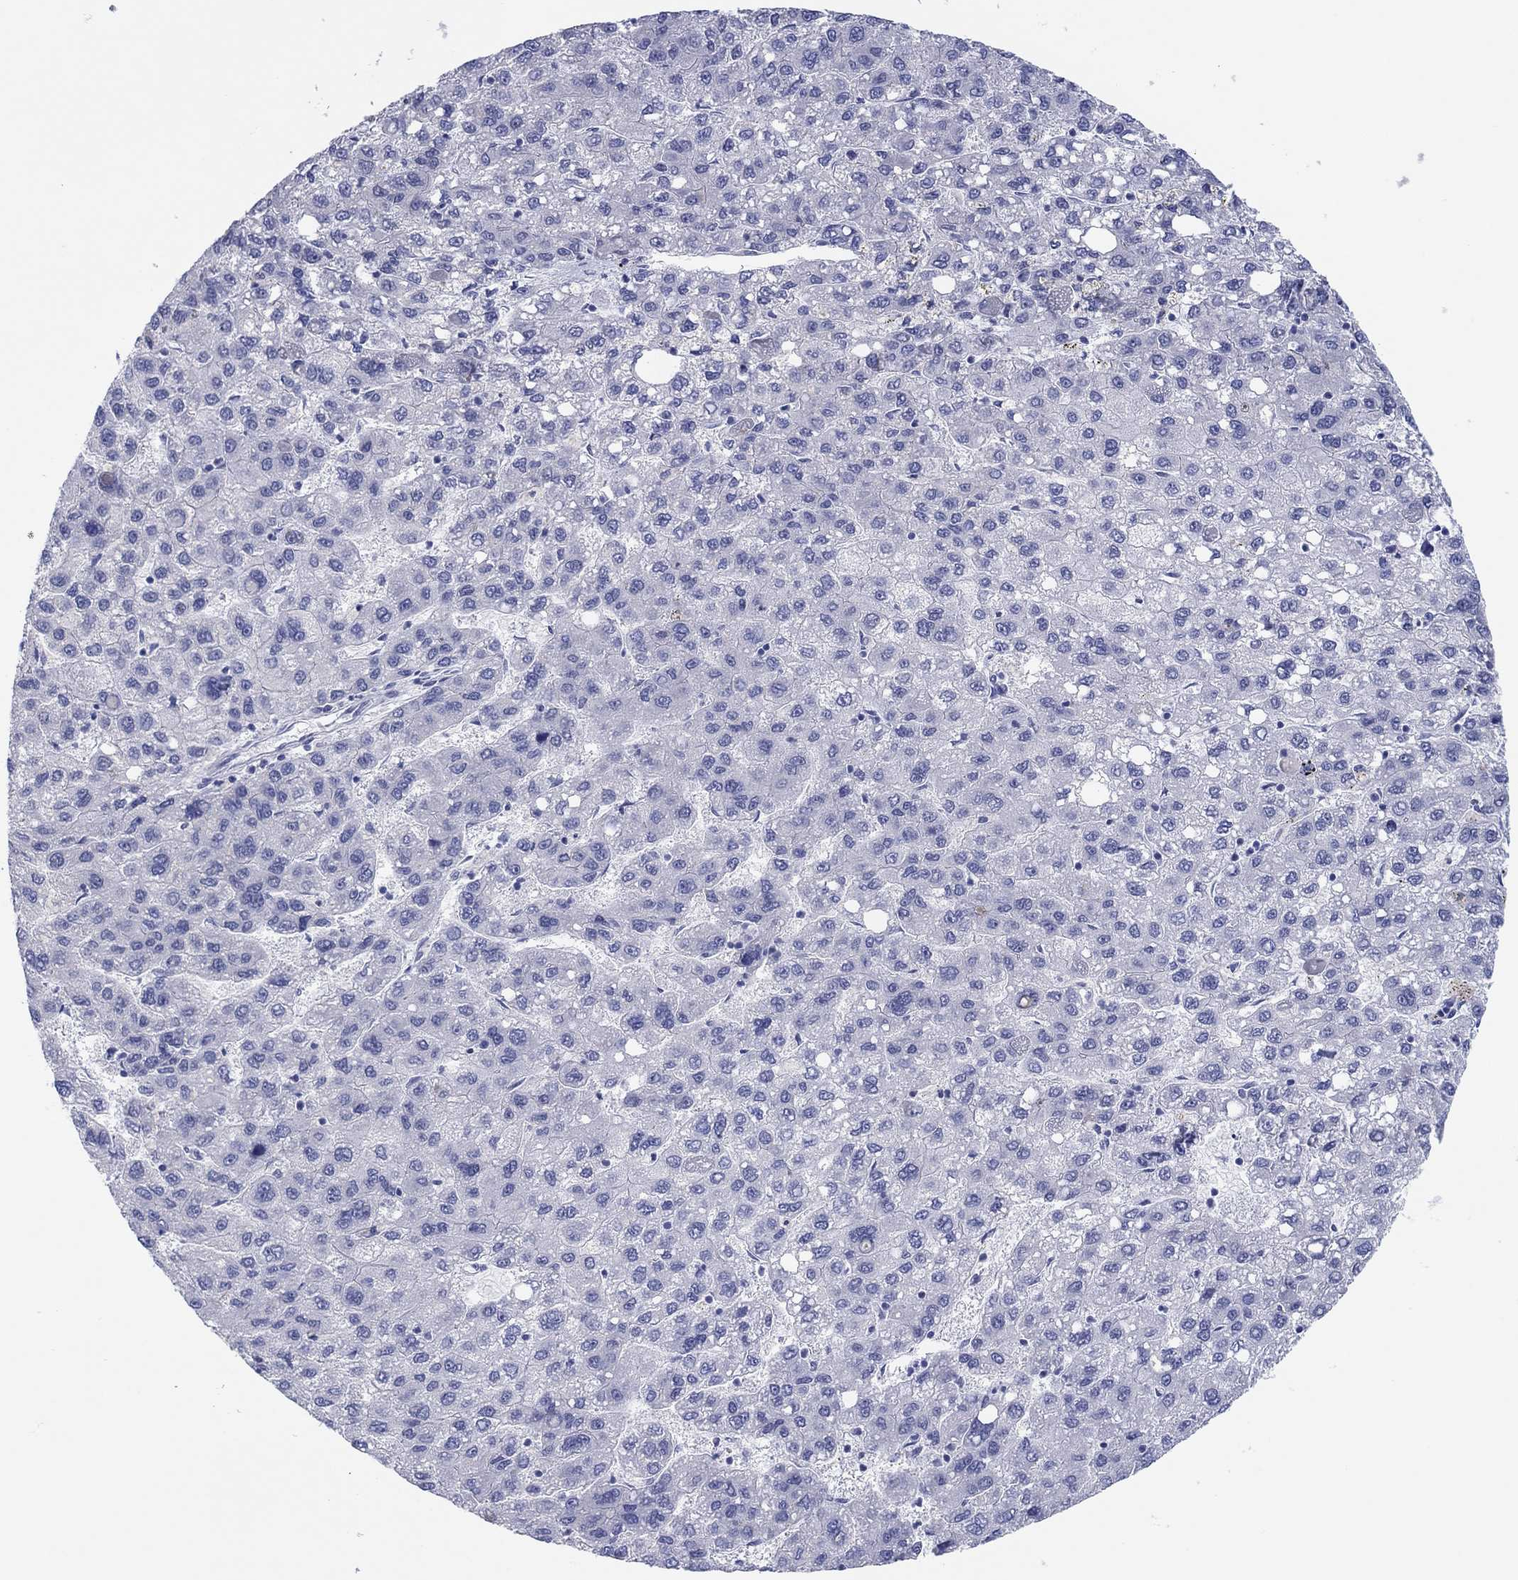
{"staining": {"intensity": "negative", "quantity": "none", "location": "none"}, "tissue": "liver cancer", "cell_type": "Tumor cells", "image_type": "cancer", "snomed": [{"axis": "morphology", "description": "Carcinoma, Hepatocellular, NOS"}, {"axis": "topography", "description": "Liver"}], "caption": "Image shows no significant protein expression in tumor cells of liver cancer.", "gene": "ERICH3", "patient": {"sex": "female", "age": 82}}